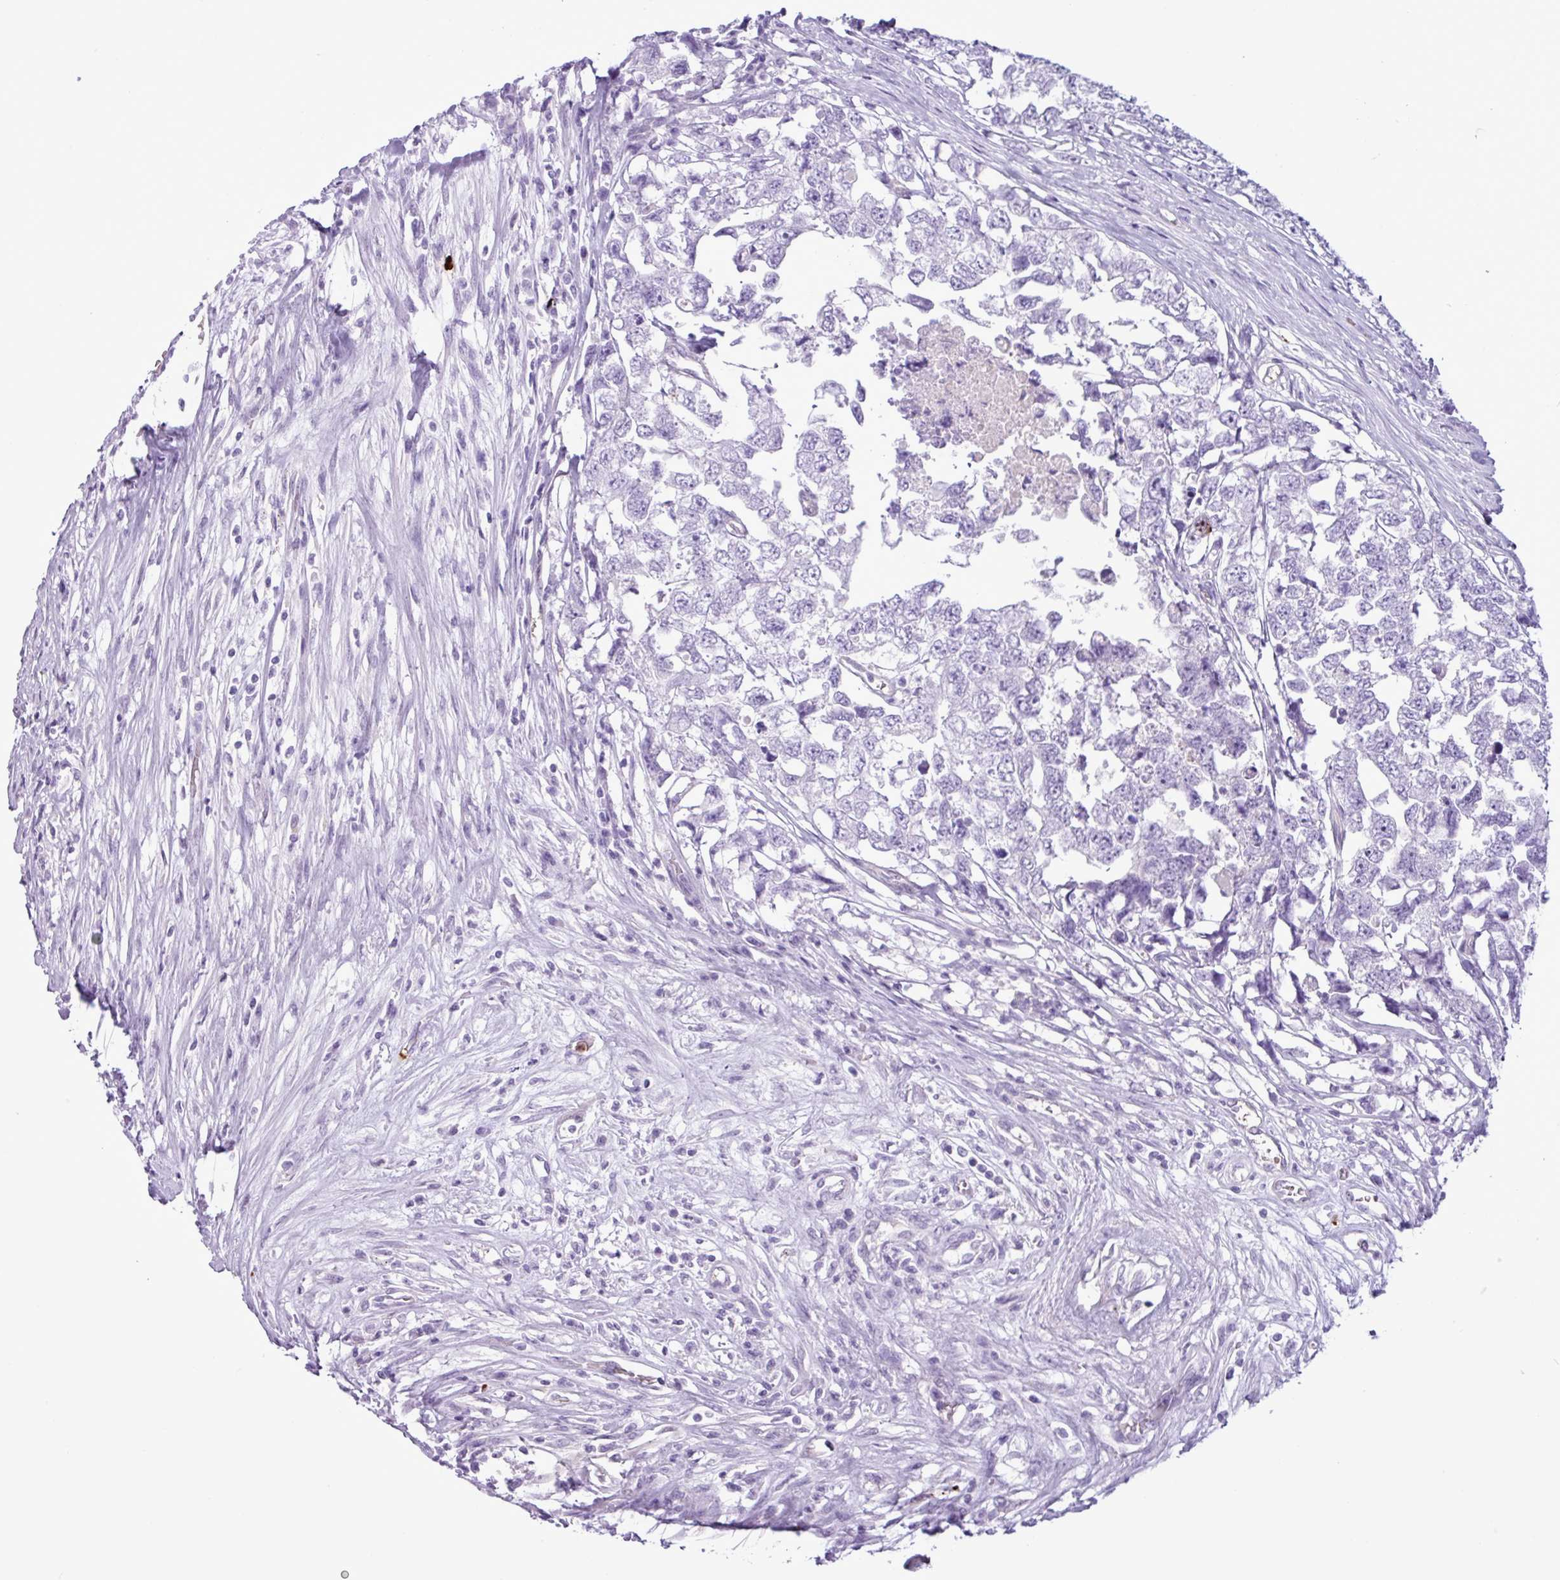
{"staining": {"intensity": "negative", "quantity": "none", "location": "none"}, "tissue": "testis cancer", "cell_type": "Tumor cells", "image_type": "cancer", "snomed": [{"axis": "morphology", "description": "Carcinoma, Embryonal, NOS"}, {"axis": "topography", "description": "Testis"}], "caption": "Immunohistochemistry image of human embryonal carcinoma (testis) stained for a protein (brown), which reveals no expression in tumor cells.", "gene": "TMEM178A", "patient": {"sex": "male", "age": 22}}